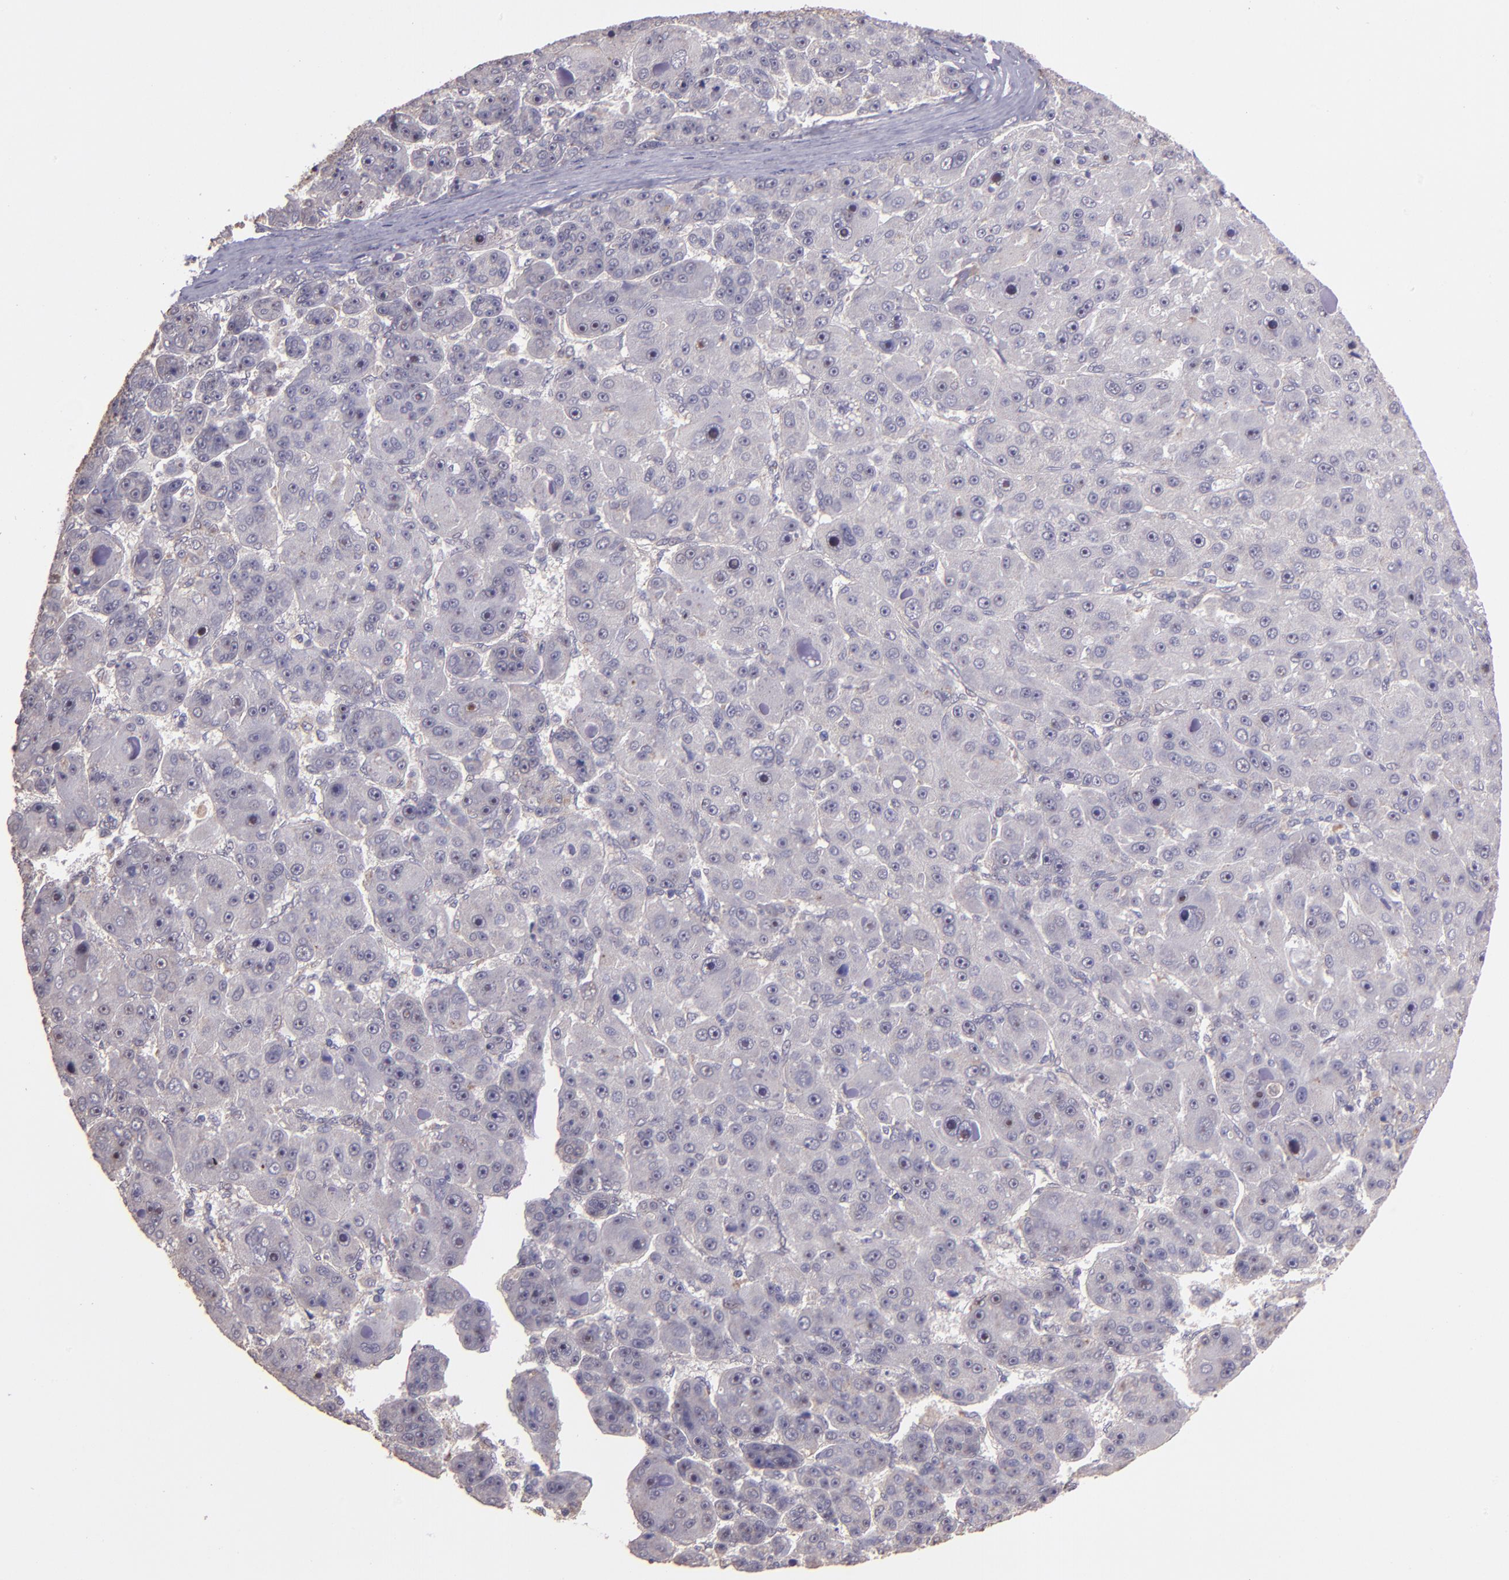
{"staining": {"intensity": "negative", "quantity": "none", "location": "none"}, "tissue": "liver cancer", "cell_type": "Tumor cells", "image_type": "cancer", "snomed": [{"axis": "morphology", "description": "Carcinoma, Hepatocellular, NOS"}, {"axis": "topography", "description": "Liver"}], "caption": "A photomicrograph of human liver cancer (hepatocellular carcinoma) is negative for staining in tumor cells.", "gene": "PAPPA", "patient": {"sex": "male", "age": 76}}